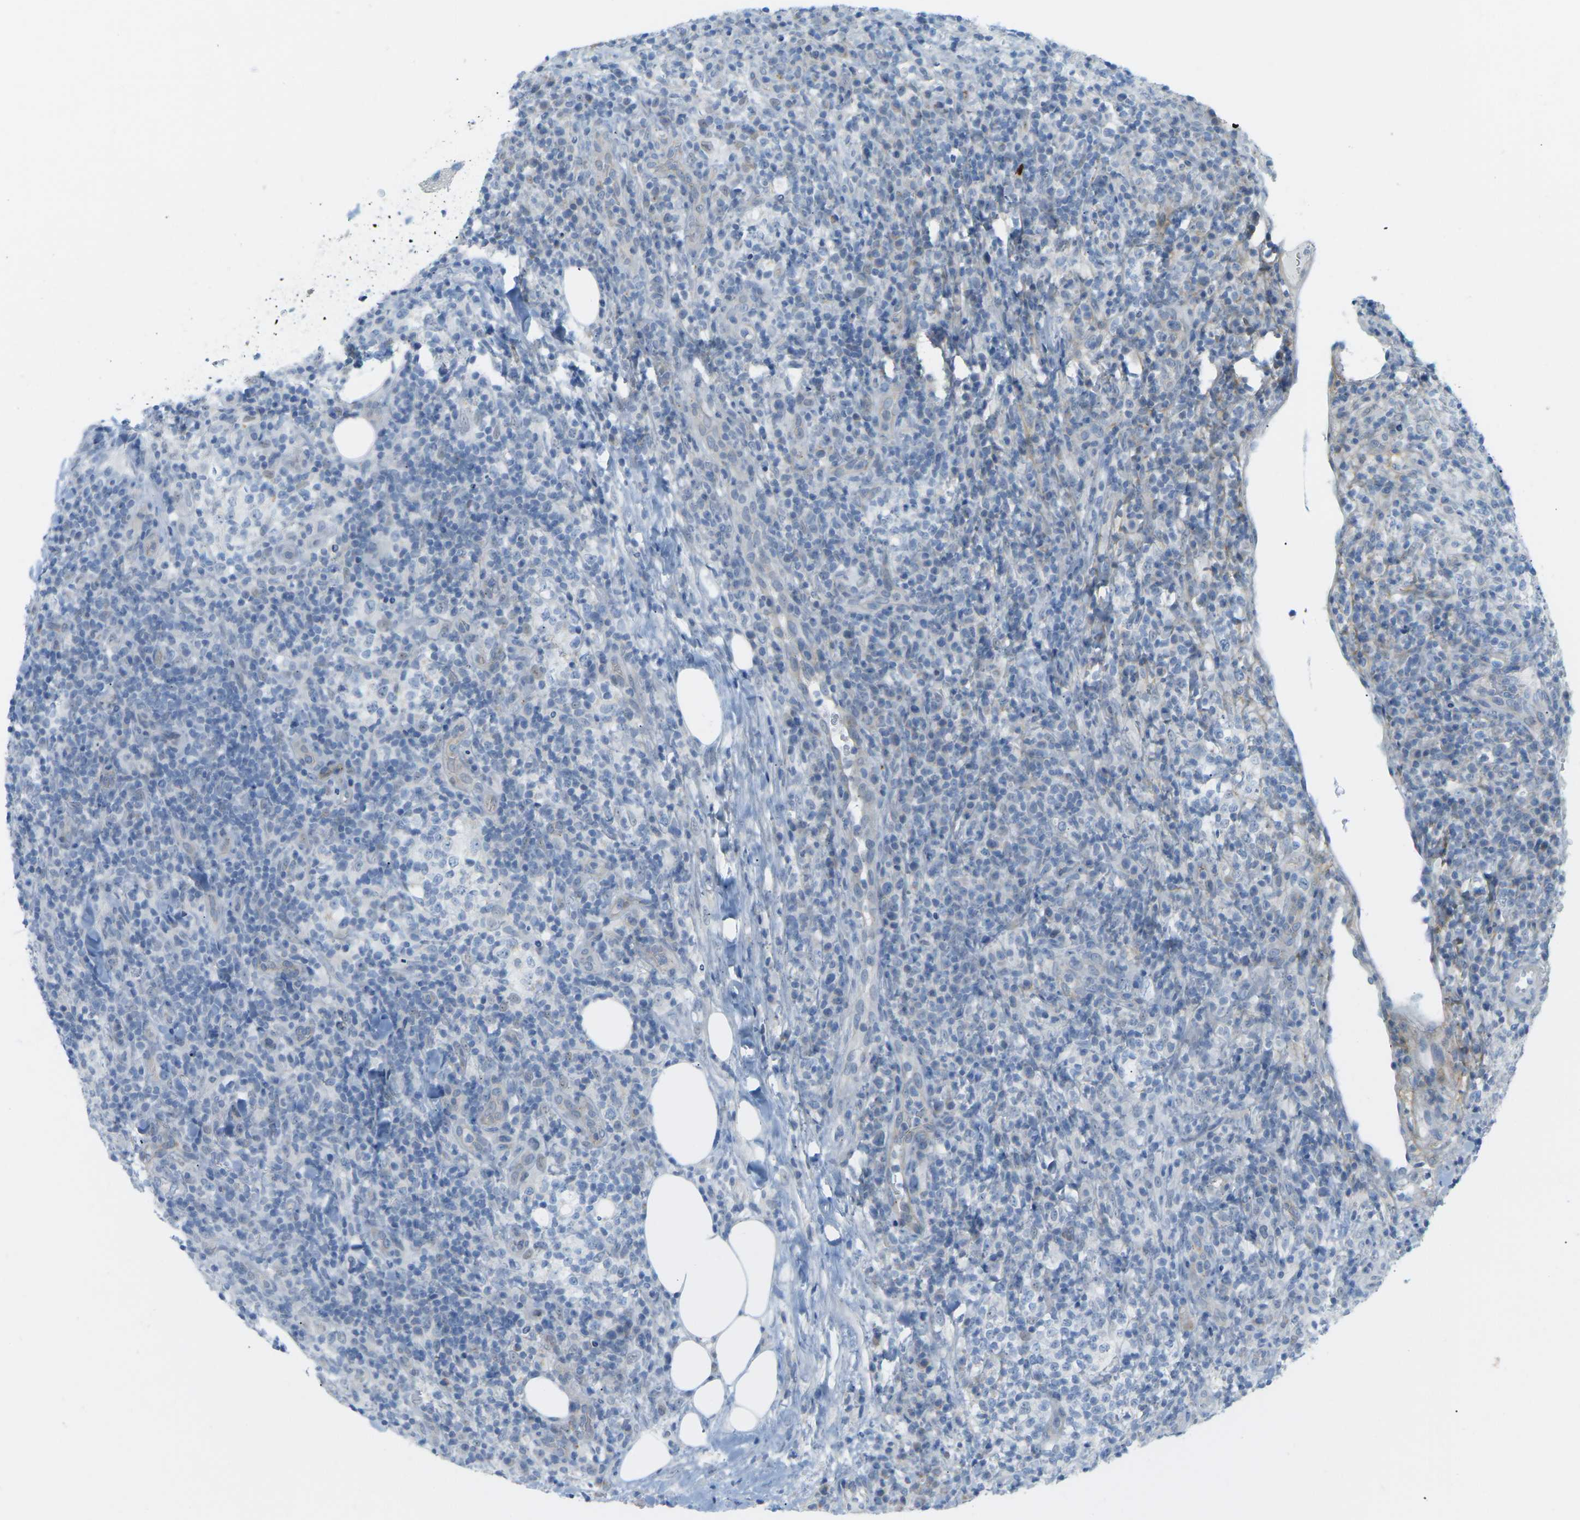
{"staining": {"intensity": "negative", "quantity": "none", "location": "none"}, "tissue": "lymphoma", "cell_type": "Tumor cells", "image_type": "cancer", "snomed": [{"axis": "morphology", "description": "Malignant lymphoma, non-Hodgkin's type, High grade"}, {"axis": "topography", "description": "Lymph node"}], "caption": "High power microscopy photomicrograph of an immunohistochemistry (IHC) photomicrograph of high-grade malignant lymphoma, non-Hodgkin's type, revealing no significant expression in tumor cells.", "gene": "HLTF", "patient": {"sex": "female", "age": 76}}